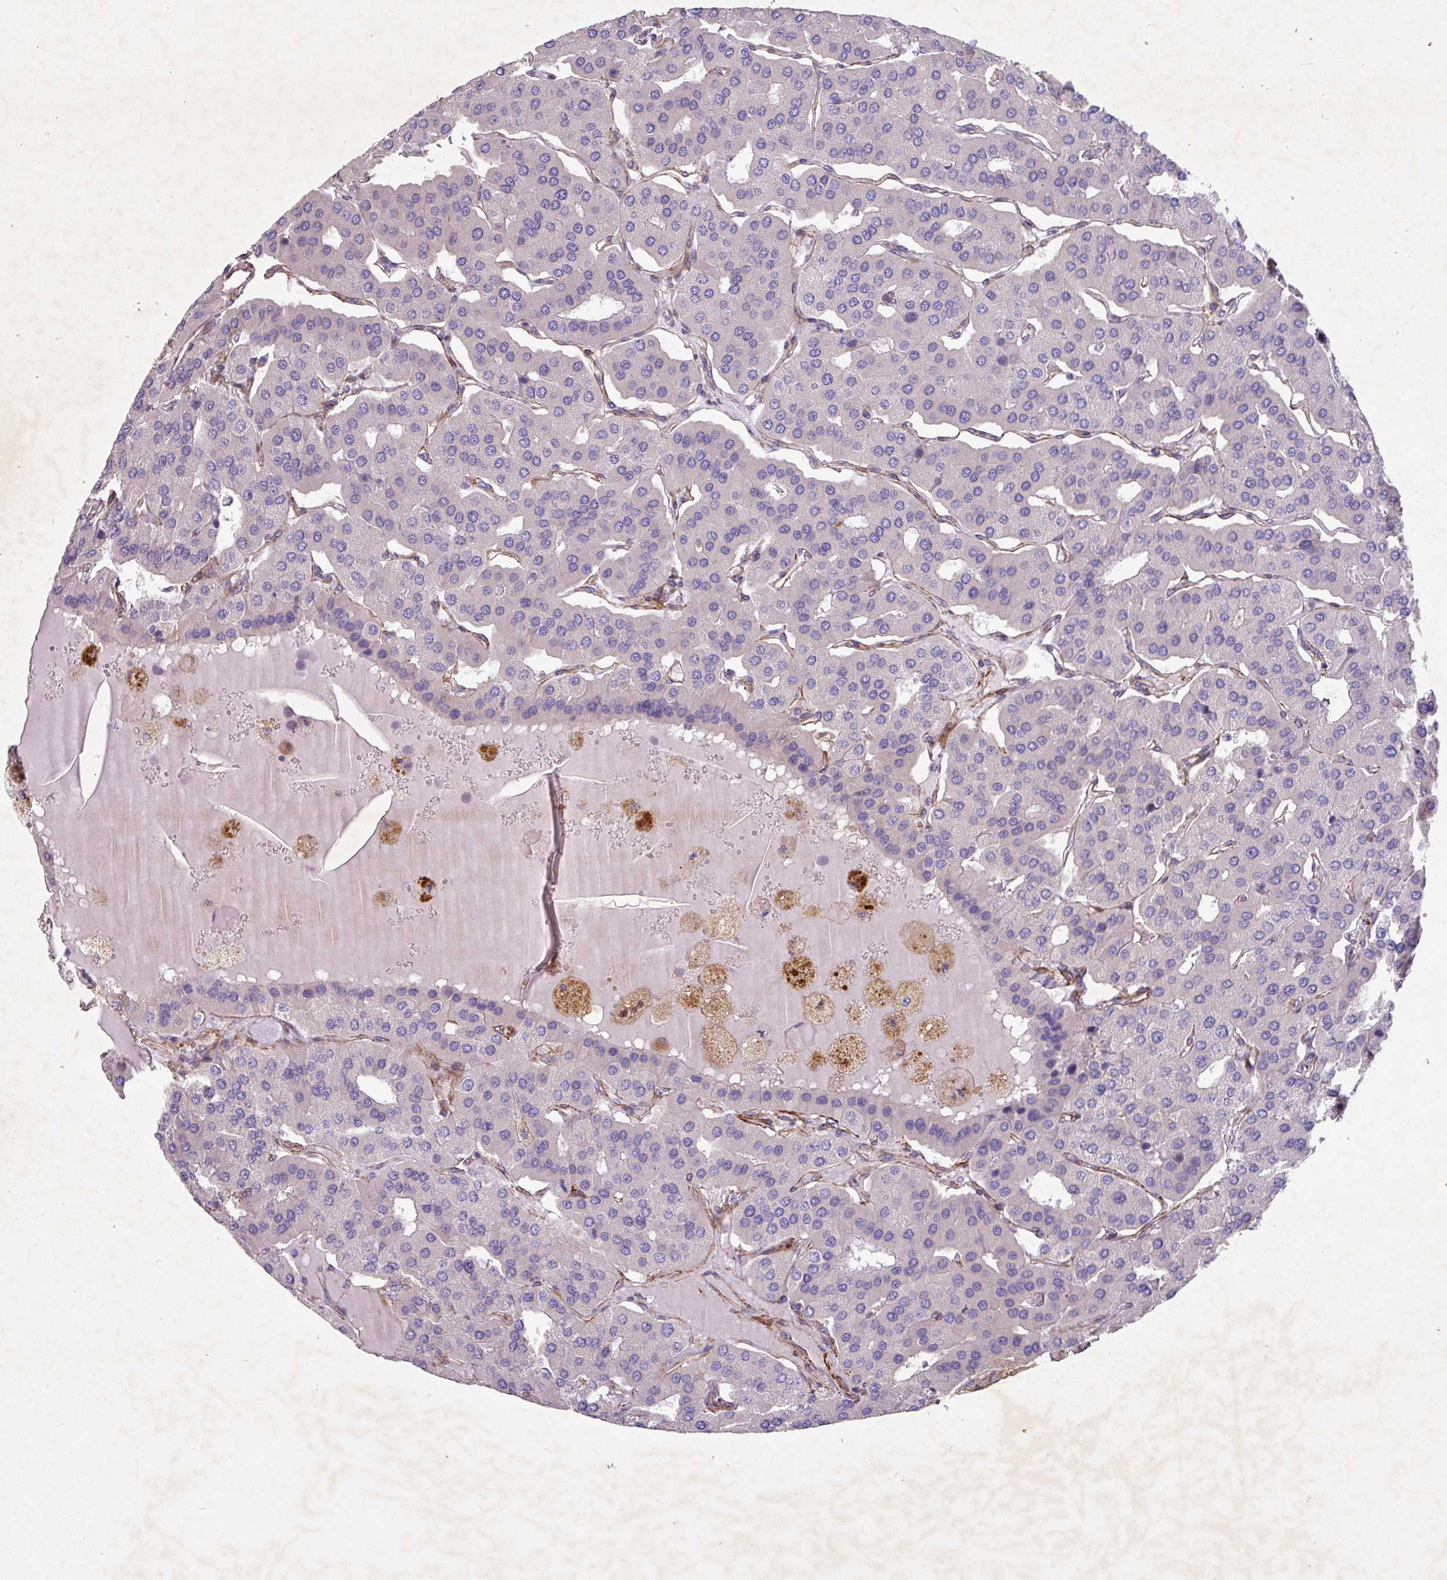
{"staining": {"intensity": "negative", "quantity": "none", "location": "none"}, "tissue": "parathyroid gland", "cell_type": "Glandular cells", "image_type": "normal", "snomed": [{"axis": "morphology", "description": "Normal tissue, NOS"}, {"axis": "morphology", "description": "Adenoma, NOS"}, {"axis": "topography", "description": "Parathyroid gland"}], "caption": "Immunohistochemistry (IHC) histopathology image of unremarkable parathyroid gland stained for a protein (brown), which reveals no positivity in glandular cells.", "gene": "ATP2C2", "patient": {"sex": "female", "age": 86}}